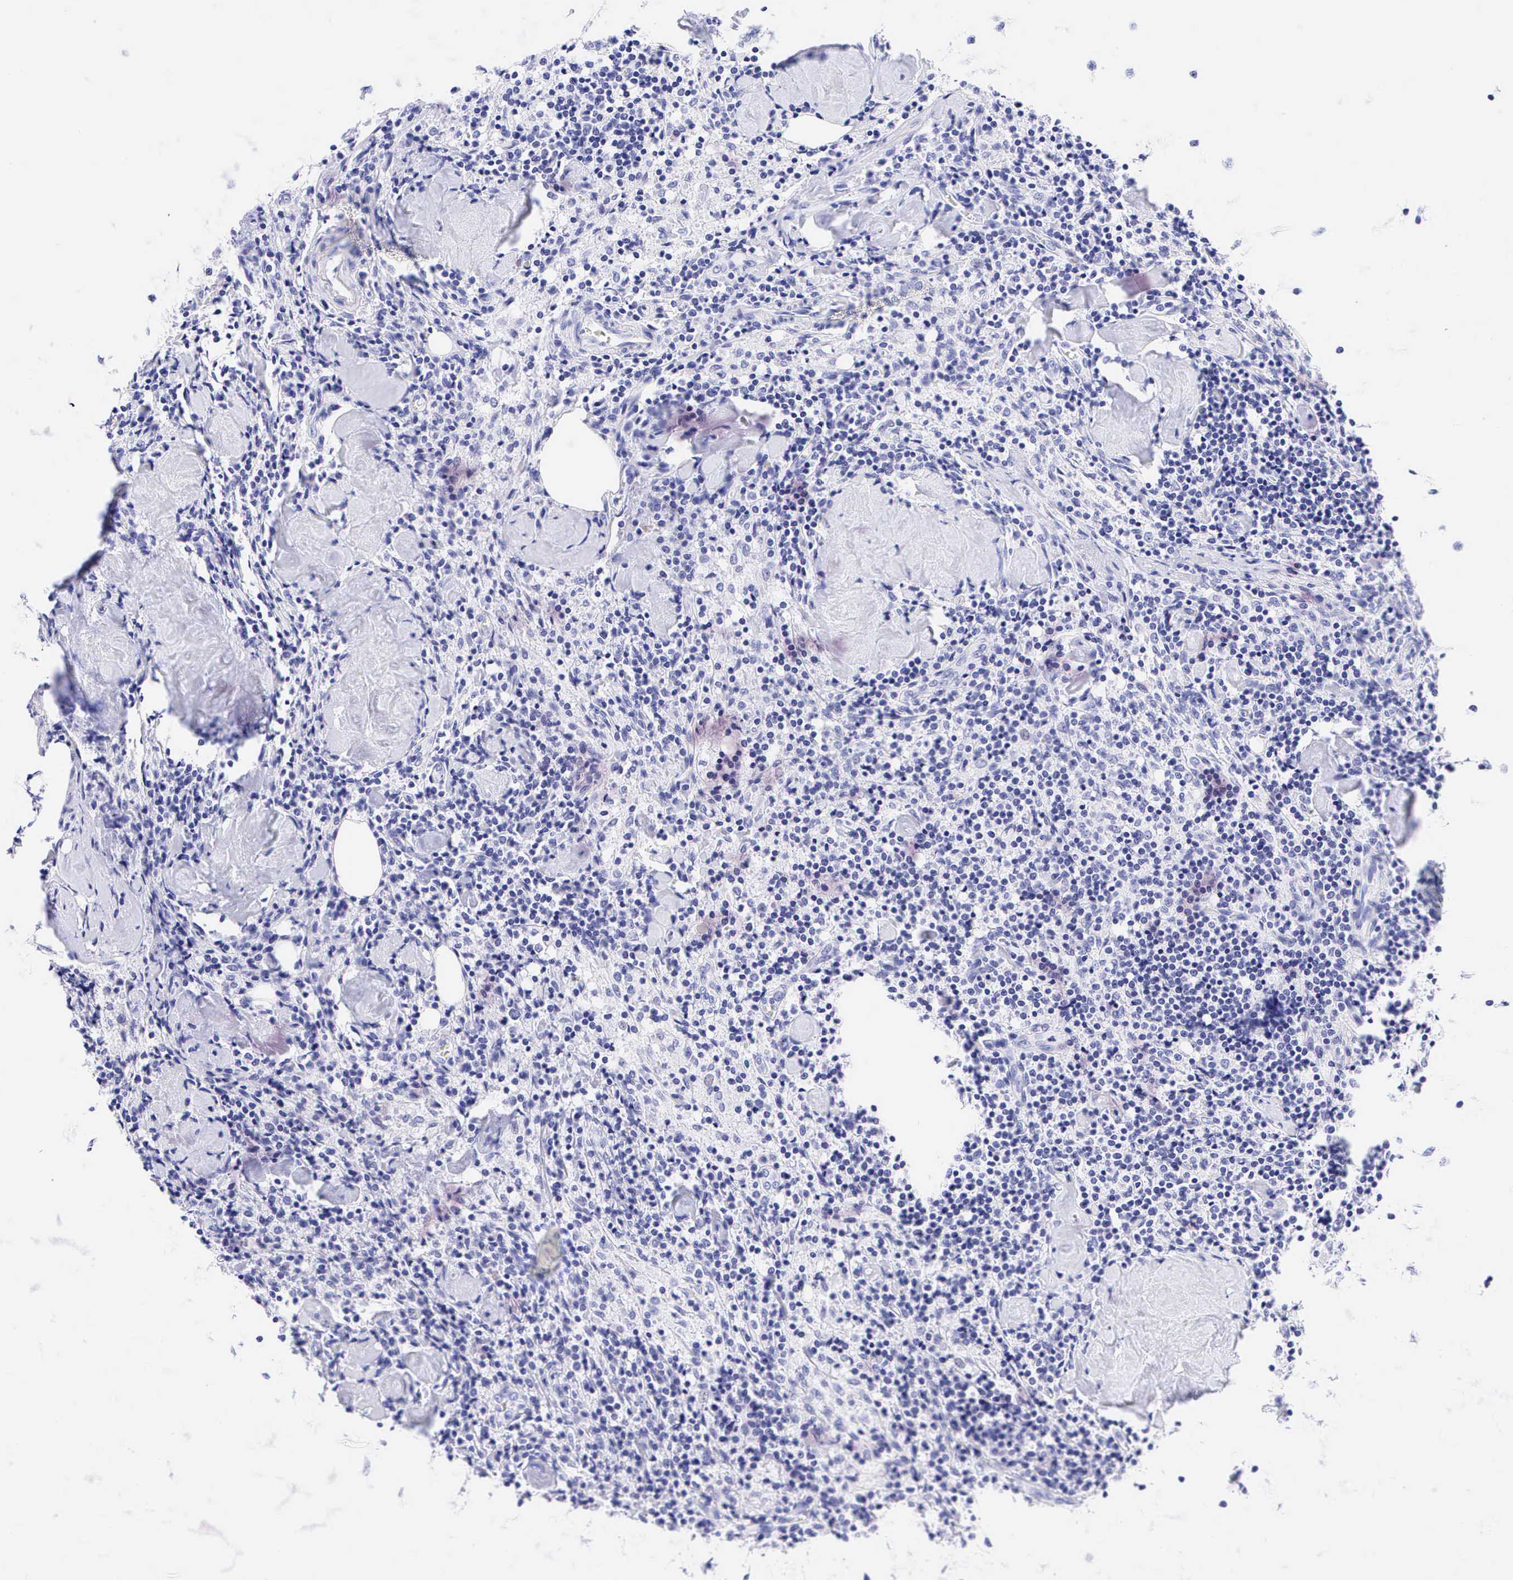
{"staining": {"intensity": "negative", "quantity": "none", "location": "none"}, "tissue": "lymph node", "cell_type": "Germinal center cells", "image_type": "normal", "snomed": [{"axis": "morphology", "description": "Normal tissue, NOS"}, {"axis": "topography", "description": "Lymph node"}], "caption": "Germinal center cells are negative for brown protein staining in unremarkable lymph node.", "gene": "KRT20", "patient": {"sex": "male", "age": 67}}